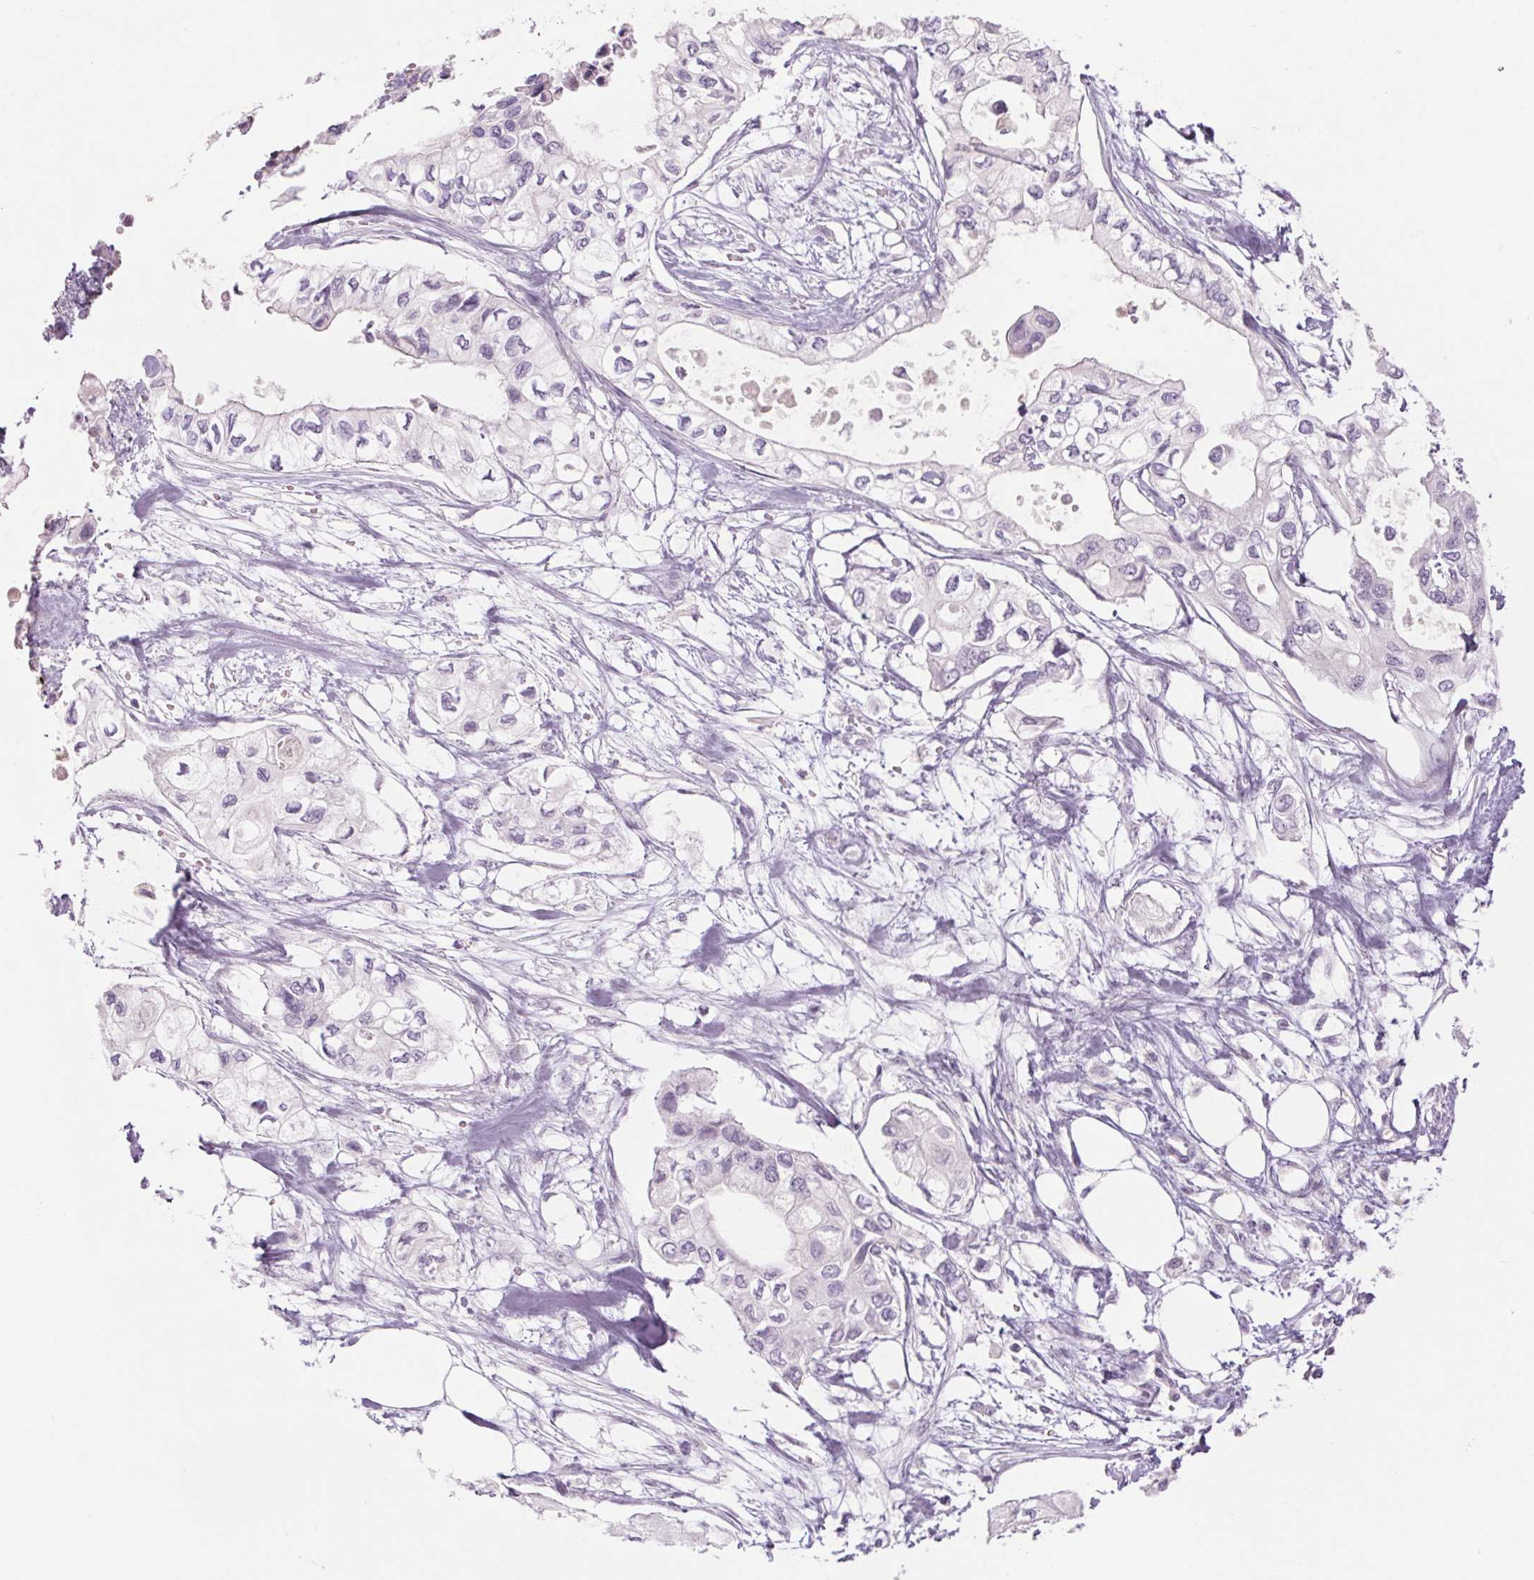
{"staining": {"intensity": "negative", "quantity": "none", "location": "none"}, "tissue": "pancreatic cancer", "cell_type": "Tumor cells", "image_type": "cancer", "snomed": [{"axis": "morphology", "description": "Adenocarcinoma, NOS"}, {"axis": "topography", "description": "Pancreas"}], "caption": "Immunohistochemistry (IHC) image of adenocarcinoma (pancreatic) stained for a protein (brown), which shows no expression in tumor cells.", "gene": "RPTN", "patient": {"sex": "female", "age": 63}}